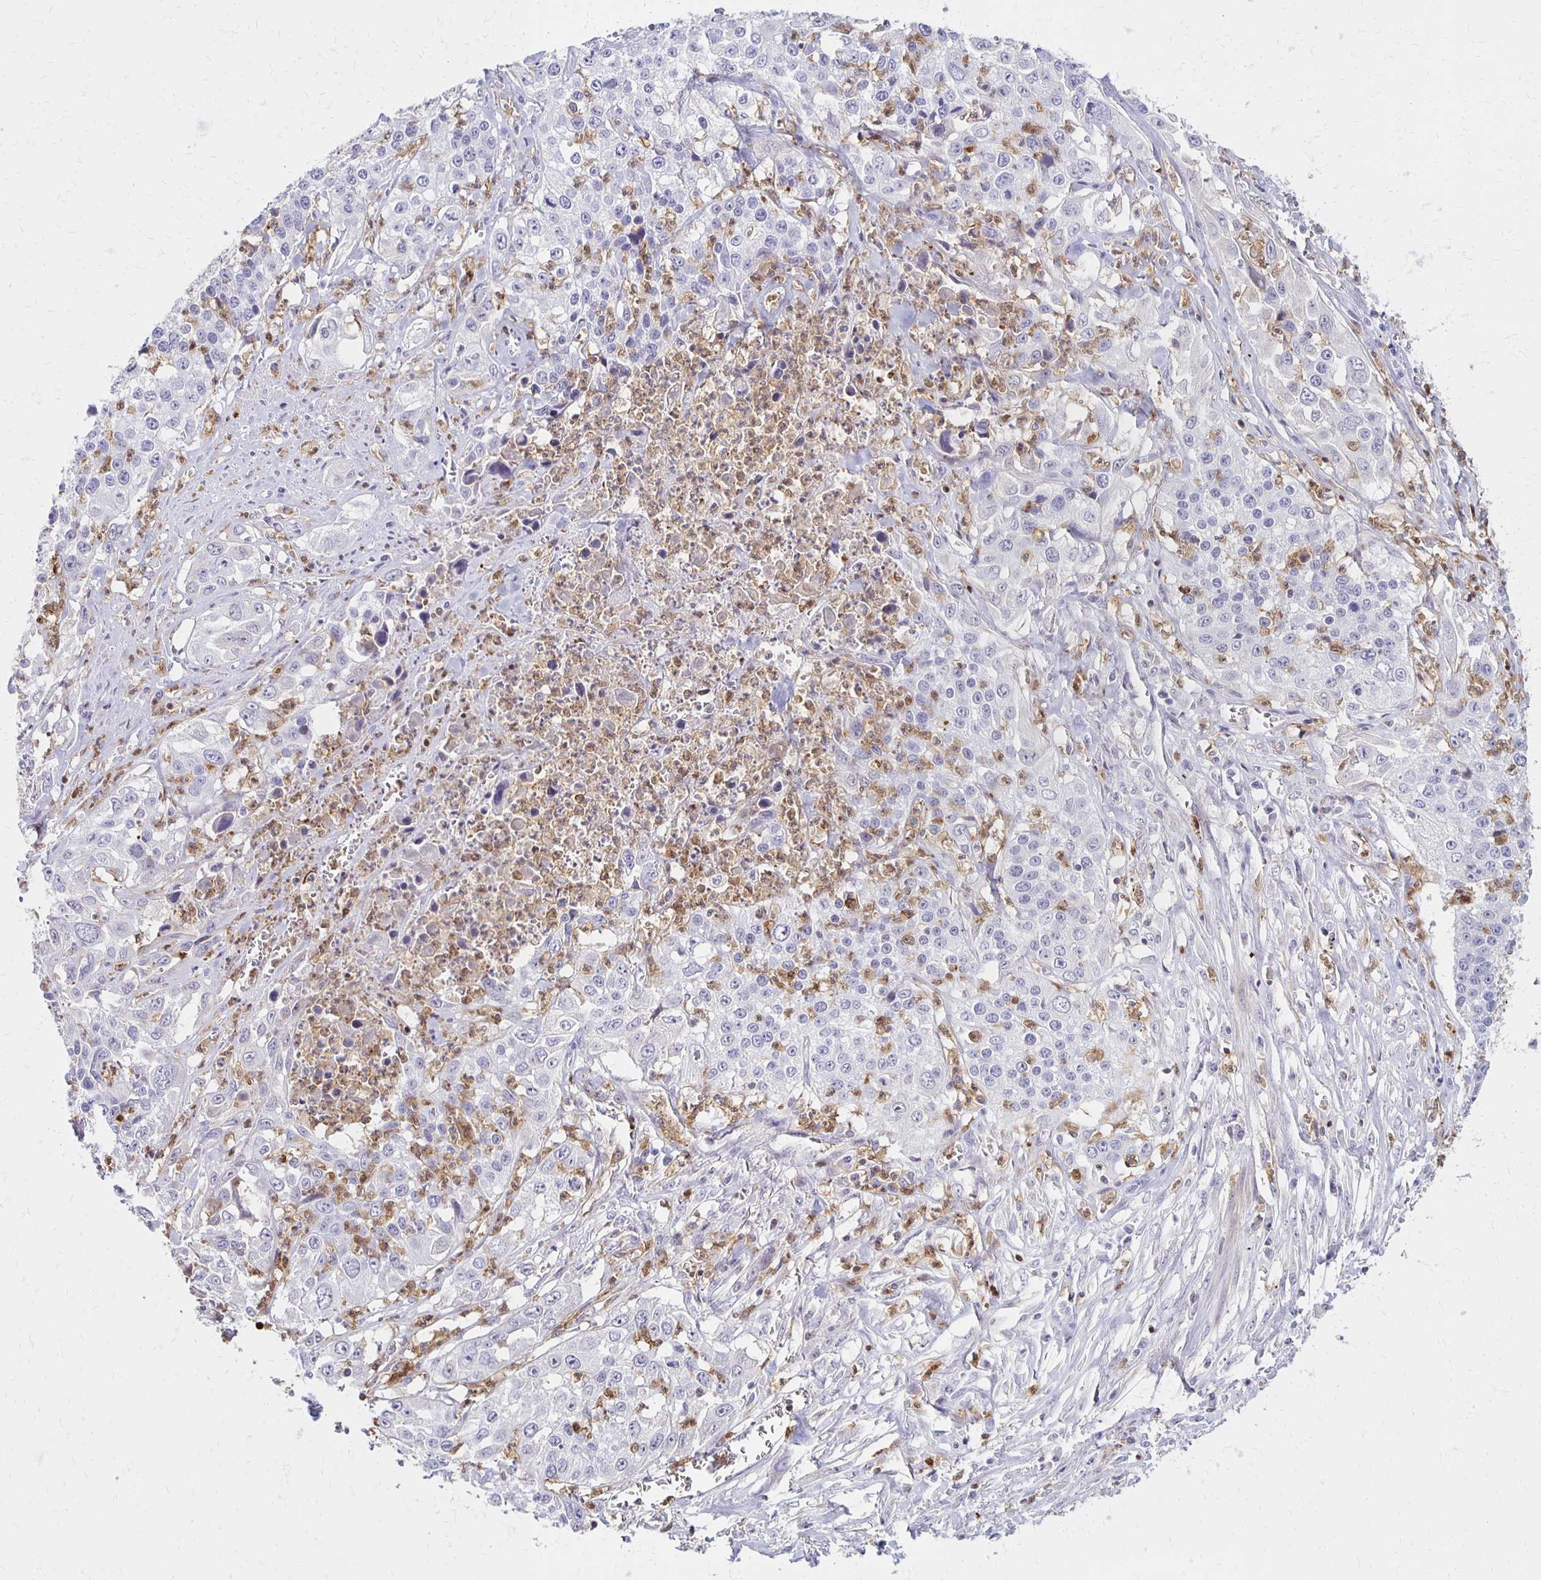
{"staining": {"intensity": "negative", "quantity": "none", "location": "none"}, "tissue": "lung cancer", "cell_type": "Tumor cells", "image_type": "cancer", "snomed": [{"axis": "morphology", "description": "Squamous cell carcinoma, NOS"}, {"axis": "morphology", "description": "Squamous cell carcinoma, metastatic, NOS"}, {"axis": "topography", "description": "Lung"}, {"axis": "topography", "description": "Pleura, NOS"}], "caption": "DAB immunohistochemical staining of human lung cancer (metastatic squamous cell carcinoma) exhibits no significant staining in tumor cells.", "gene": "CCL21", "patient": {"sex": "male", "age": 72}}